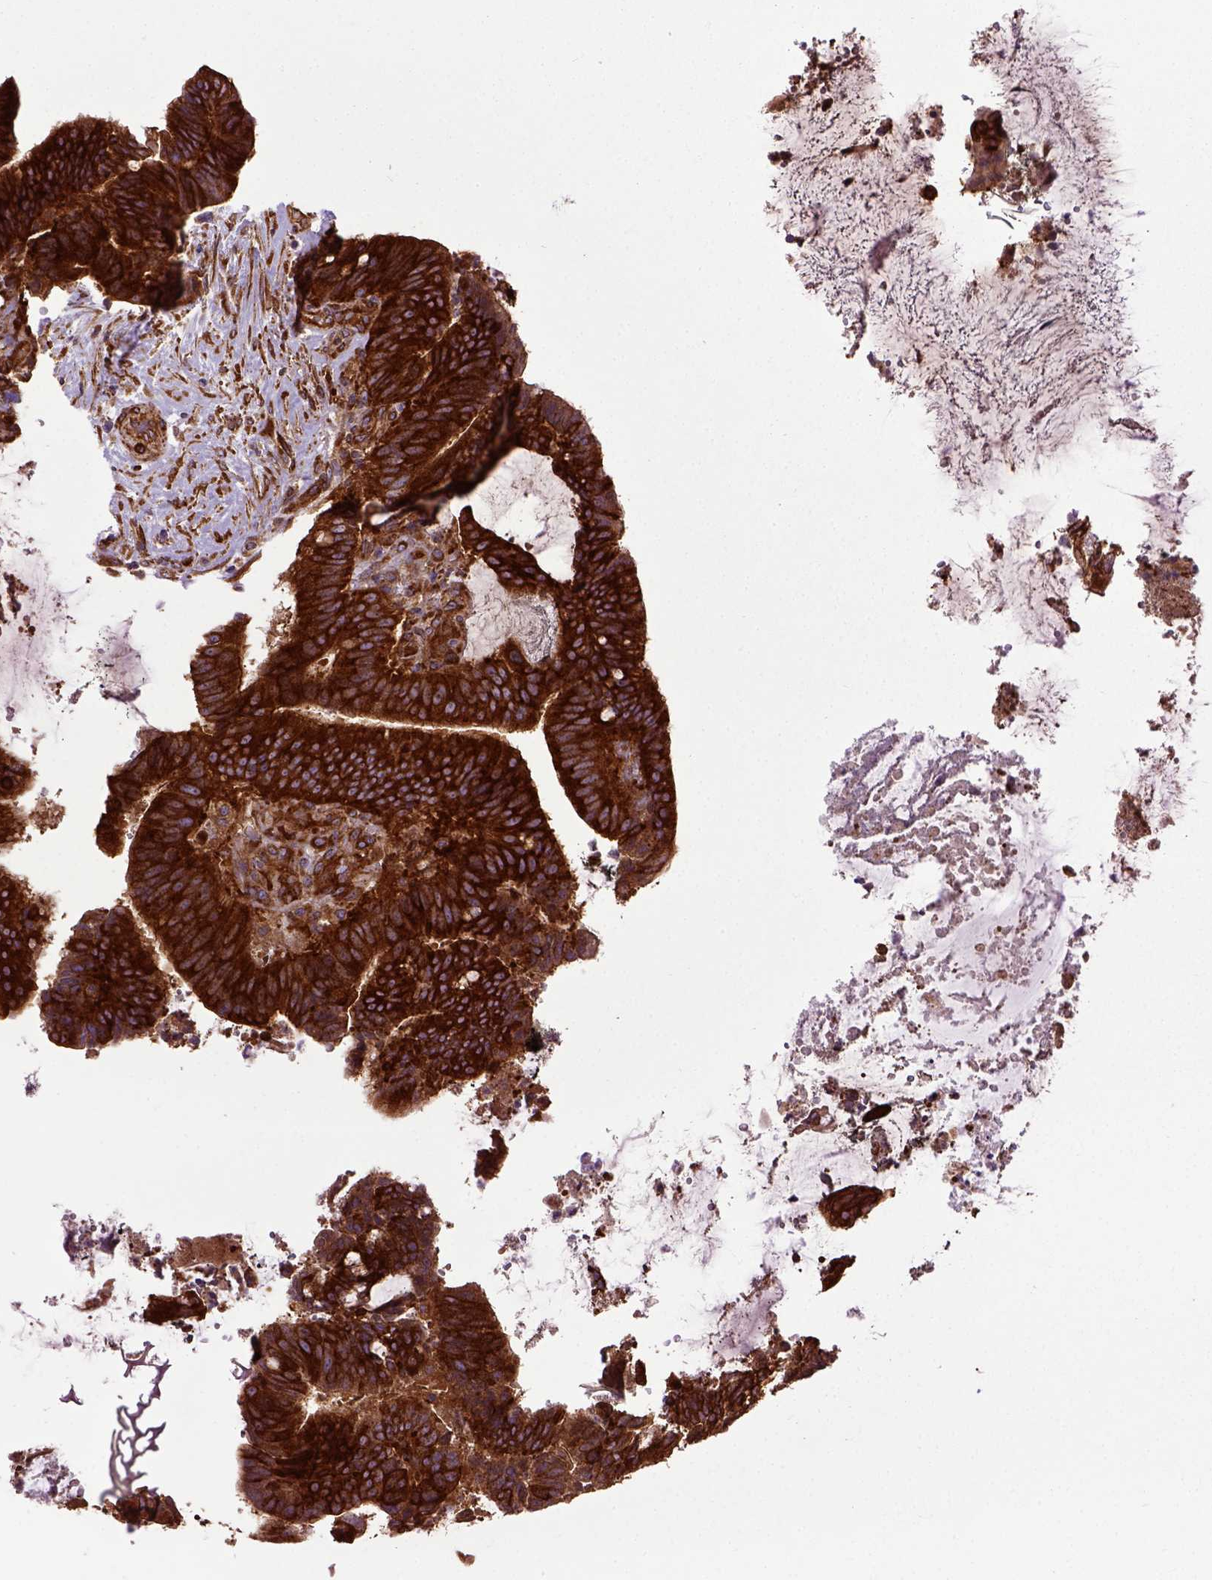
{"staining": {"intensity": "strong", "quantity": ">75%", "location": "cytoplasmic/membranous"}, "tissue": "colorectal cancer", "cell_type": "Tumor cells", "image_type": "cancer", "snomed": [{"axis": "morphology", "description": "Adenocarcinoma, NOS"}, {"axis": "topography", "description": "Colon"}], "caption": "The micrograph displays staining of colorectal cancer (adenocarcinoma), revealing strong cytoplasmic/membranous protein staining (brown color) within tumor cells.", "gene": "CAPRIN1", "patient": {"sex": "female", "age": 43}}